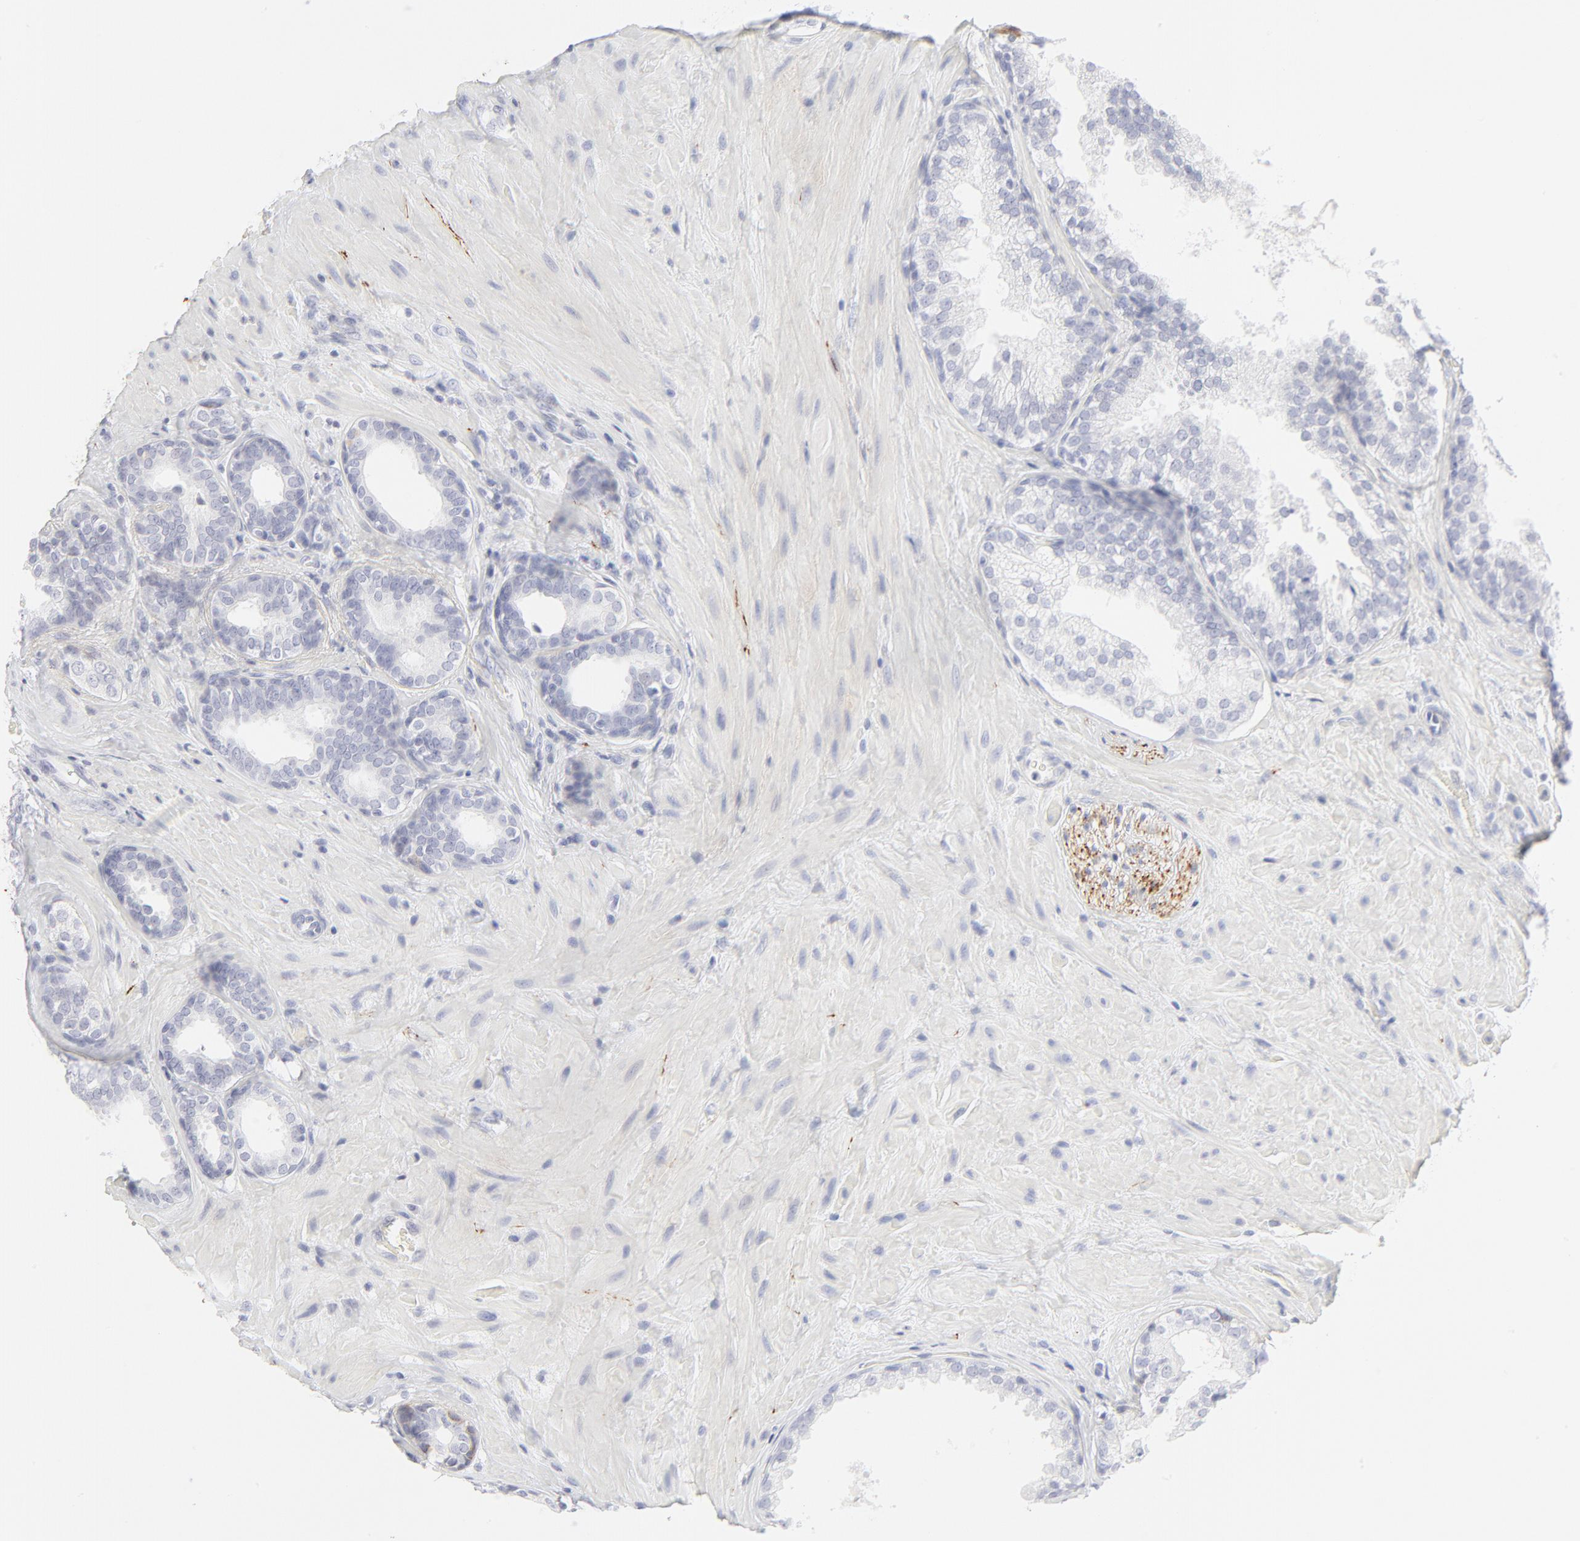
{"staining": {"intensity": "negative", "quantity": "none", "location": "none"}, "tissue": "prostate cancer", "cell_type": "Tumor cells", "image_type": "cancer", "snomed": [{"axis": "morphology", "description": "Adenocarcinoma, High grade"}, {"axis": "topography", "description": "Prostate"}], "caption": "IHC of prostate adenocarcinoma (high-grade) demonstrates no expression in tumor cells. (DAB immunohistochemistry (IHC), high magnification).", "gene": "CCR7", "patient": {"sex": "male", "age": 70}}